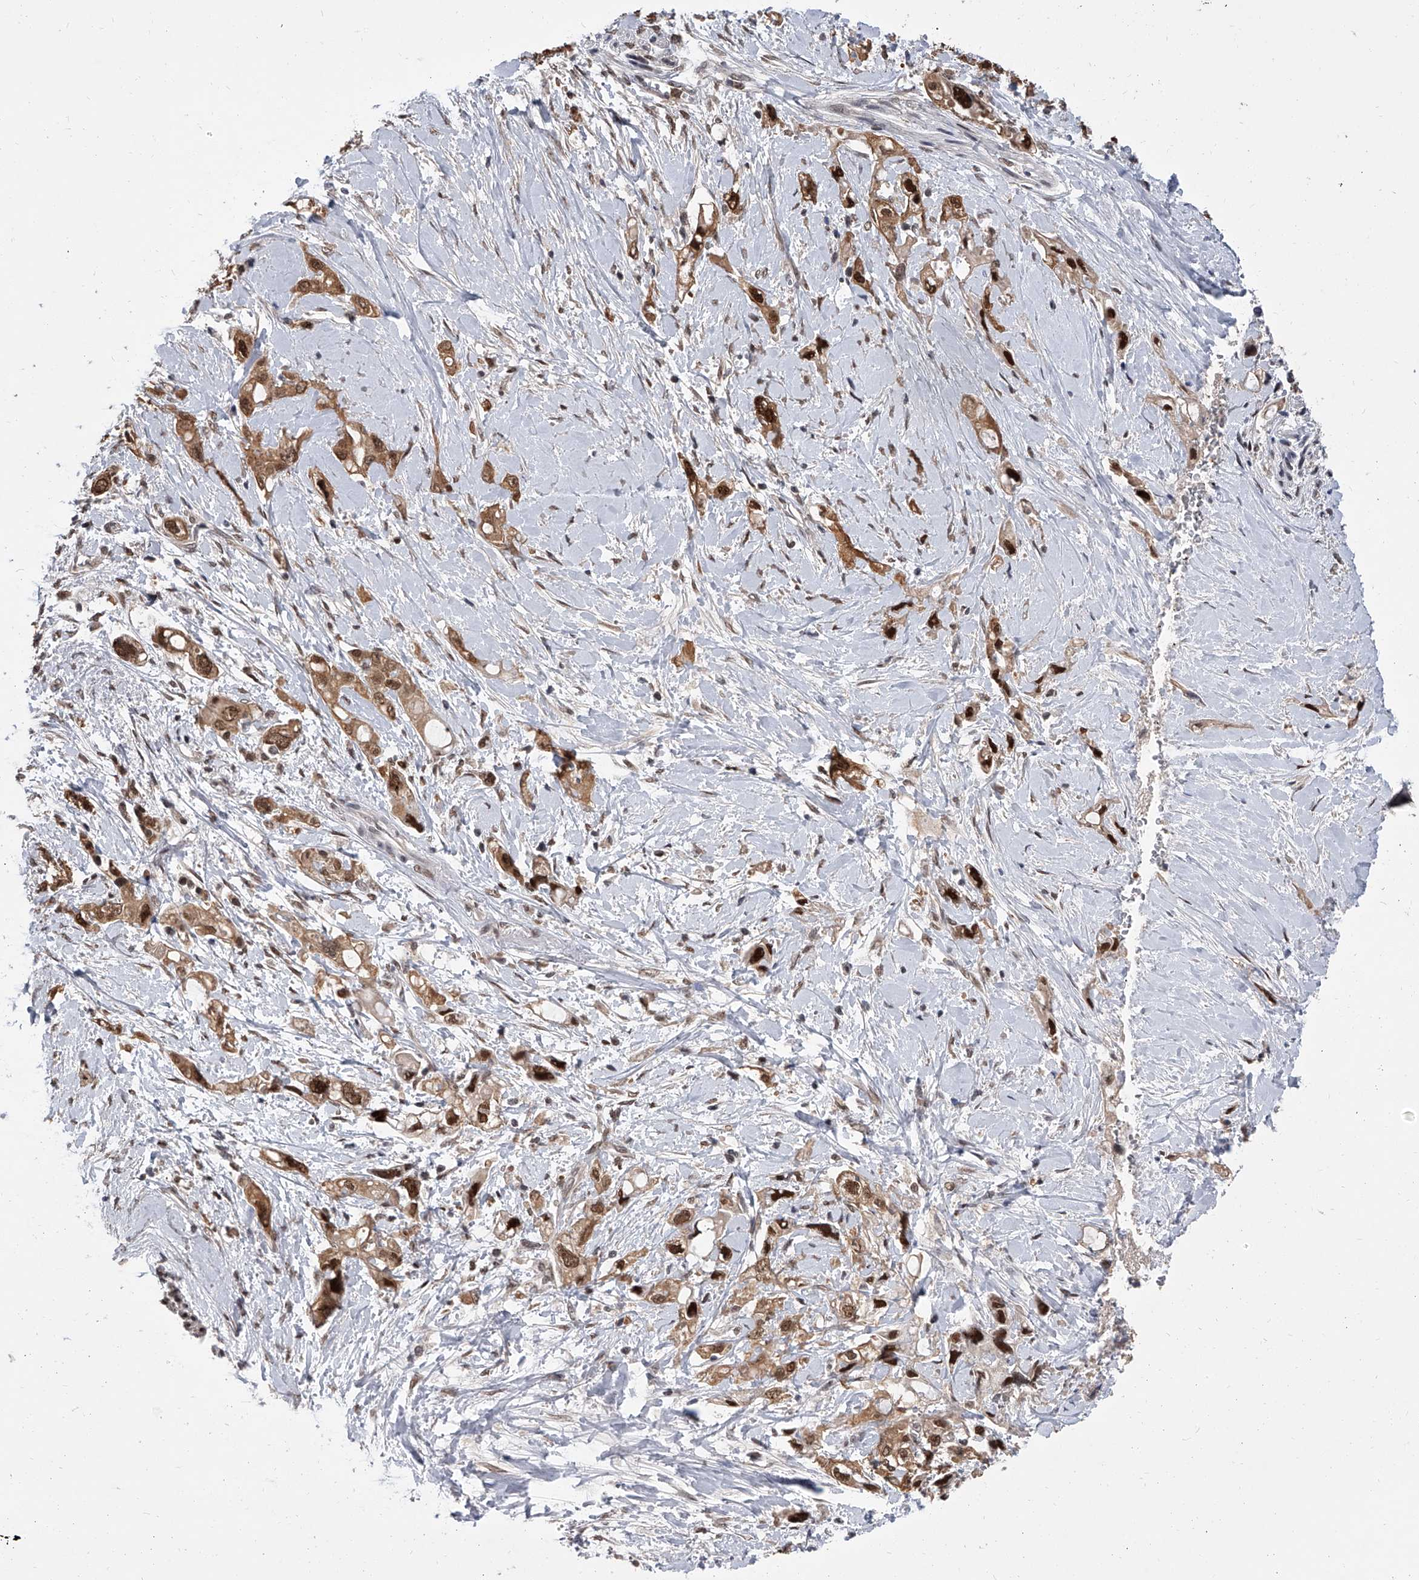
{"staining": {"intensity": "strong", "quantity": ">75%", "location": "cytoplasmic/membranous,nuclear"}, "tissue": "pancreatic cancer", "cell_type": "Tumor cells", "image_type": "cancer", "snomed": [{"axis": "morphology", "description": "Adenocarcinoma, NOS"}, {"axis": "topography", "description": "Pancreas"}], "caption": "An IHC micrograph of tumor tissue is shown. Protein staining in brown highlights strong cytoplasmic/membranous and nuclear positivity in pancreatic cancer within tumor cells. (Stains: DAB (3,3'-diaminobenzidine) in brown, nuclei in blue, Microscopy: brightfield microscopy at high magnification).", "gene": "BHLHE23", "patient": {"sex": "female", "age": 56}}